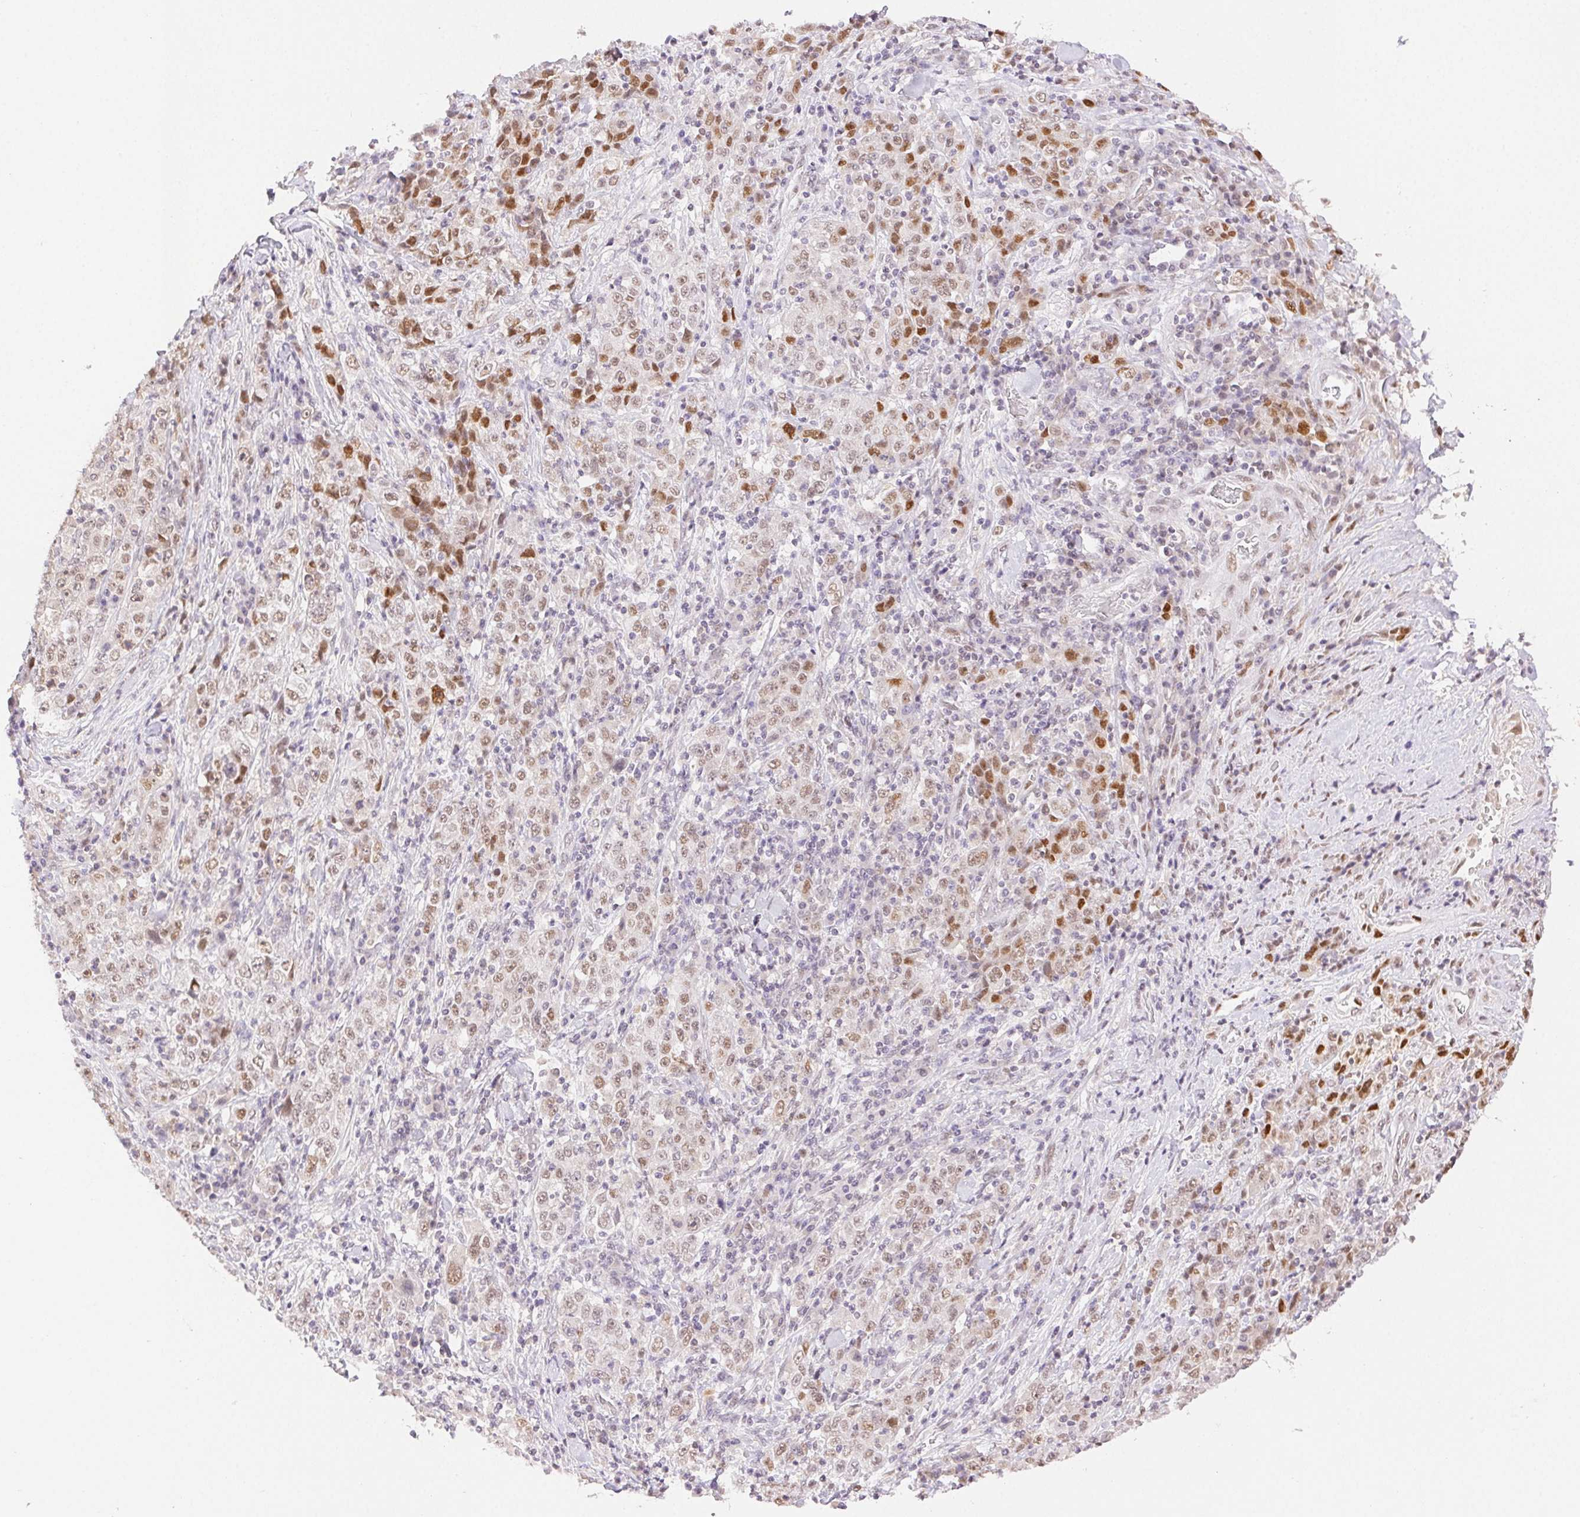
{"staining": {"intensity": "moderate", "quantity": "25%-75%", "location": "nuclear"}, "tissue": "stomach cancer", "cell_type": "Tumor cells", "image_type": "cancer", "snomed": [{"axis": "morphology", "description": "Normal tissue, NOS"}, {"axis": "morphology", "description": "Adenocarcinoma, NOS"}, {"axis": "topography", "description": "Stomach, upper"}, {"axis": "topography", "description": "Stomach"}], "caption": "Adenocarcinoma (stomach) was stained to show a protein in brown. There is medium levels of moderate nuclear expression in approximately 25%-75% of tumor cells.", "gene": "H2AZ2", "patient": {"sex": "male", "age": 59}}